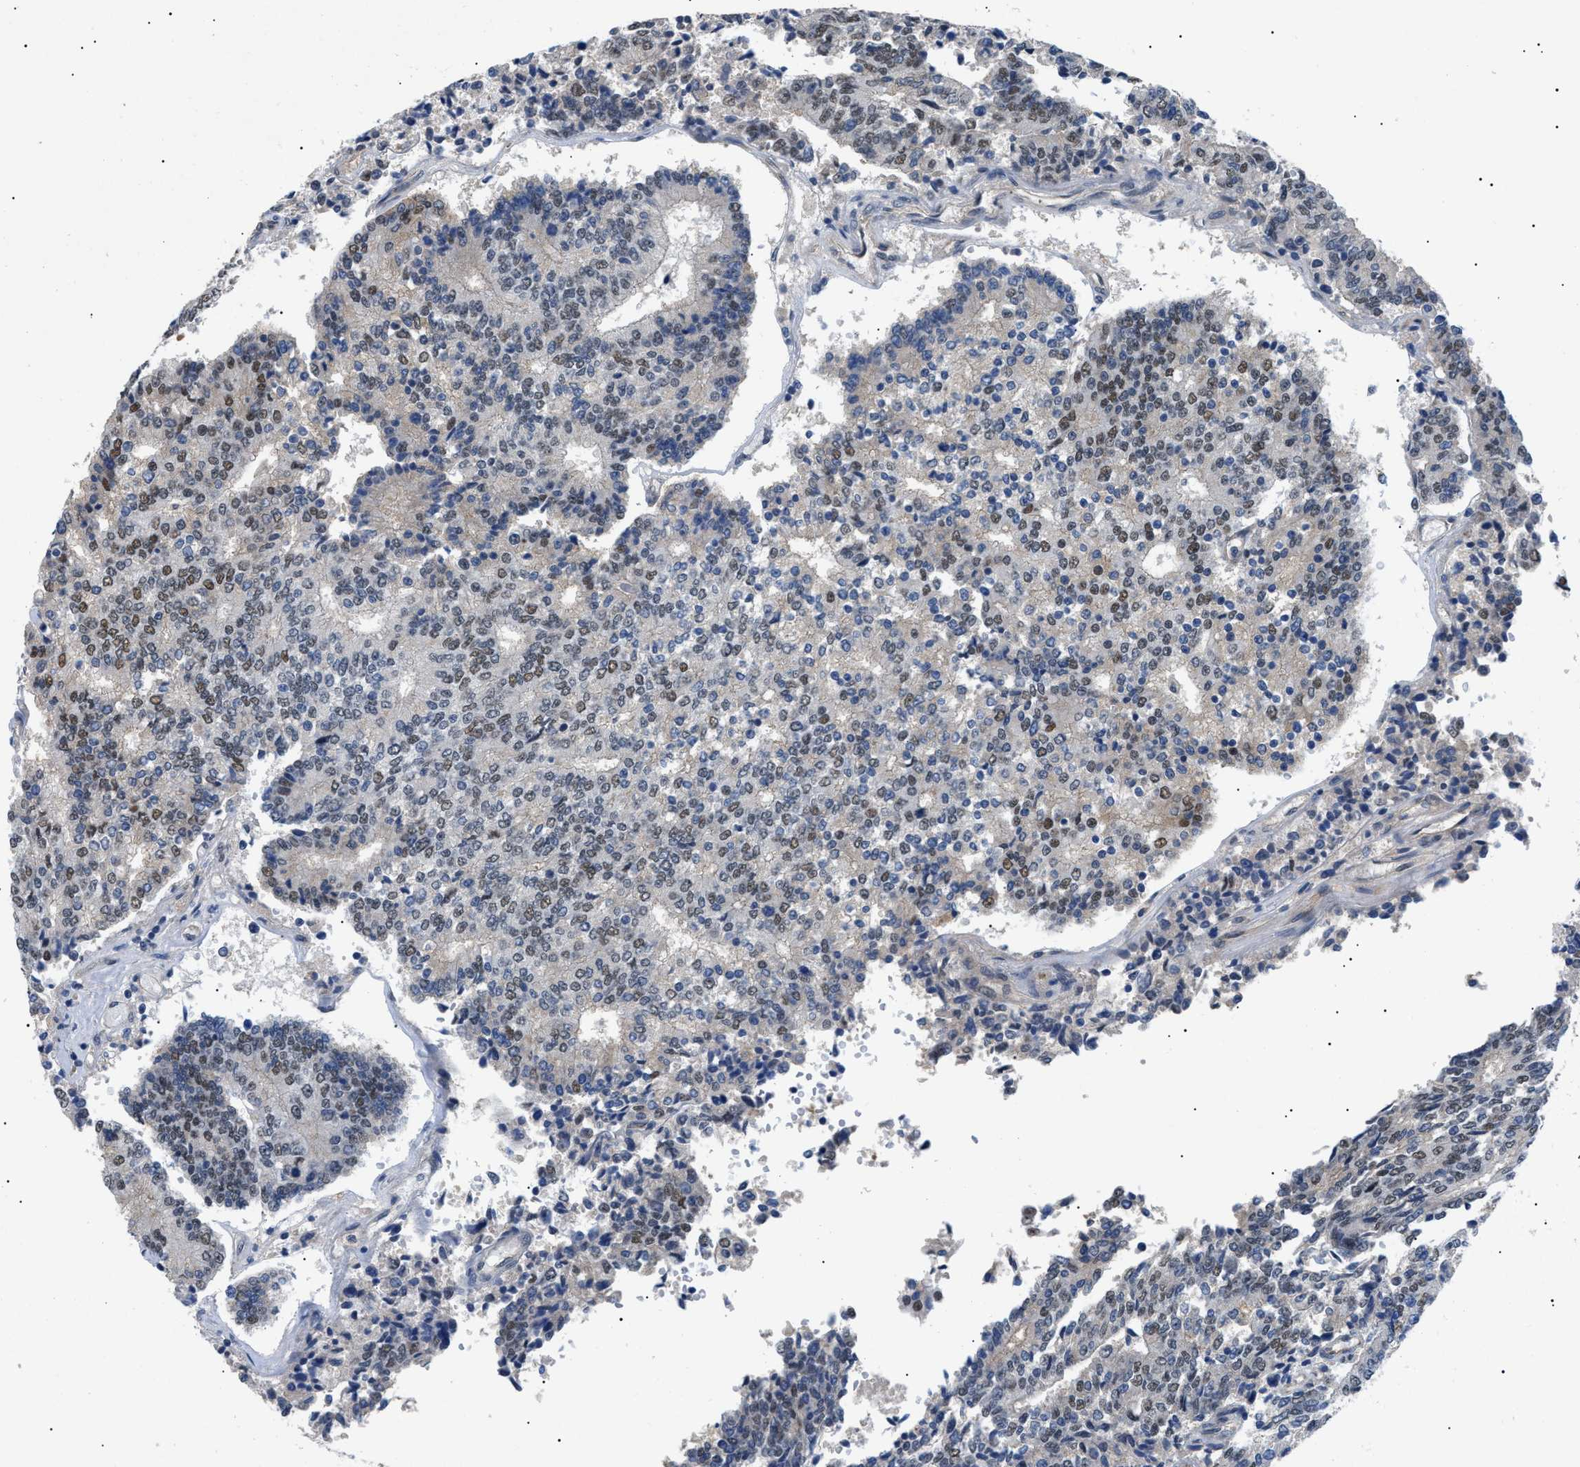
{"staining": {"intensity": "moderate", "quantity": "25%-75%", "location": "nuclear"}, "tissue": "prostate cancer", "cell_type": "Tumor cells", "image_type": "cancer", "snomed": [{"axis": "morphology", "description": "Normal tissue, NOS"}, {"axis": "morphology", "description": "Adenocarcinoma, High grade"}, {"axis": "topography", "description": "Prostate"}, {"axis": "topography", "description": "Seminal veicle"}], "caption": "Prostate cancer (adenocarcinoma (high-grade)) stained for a protein (brown) reveals moderate nuclear positive positivity in approximately 25%-75% of tumor cells.", "gene": "CRCP", "patient": {"sex": "male", "age": 55}}